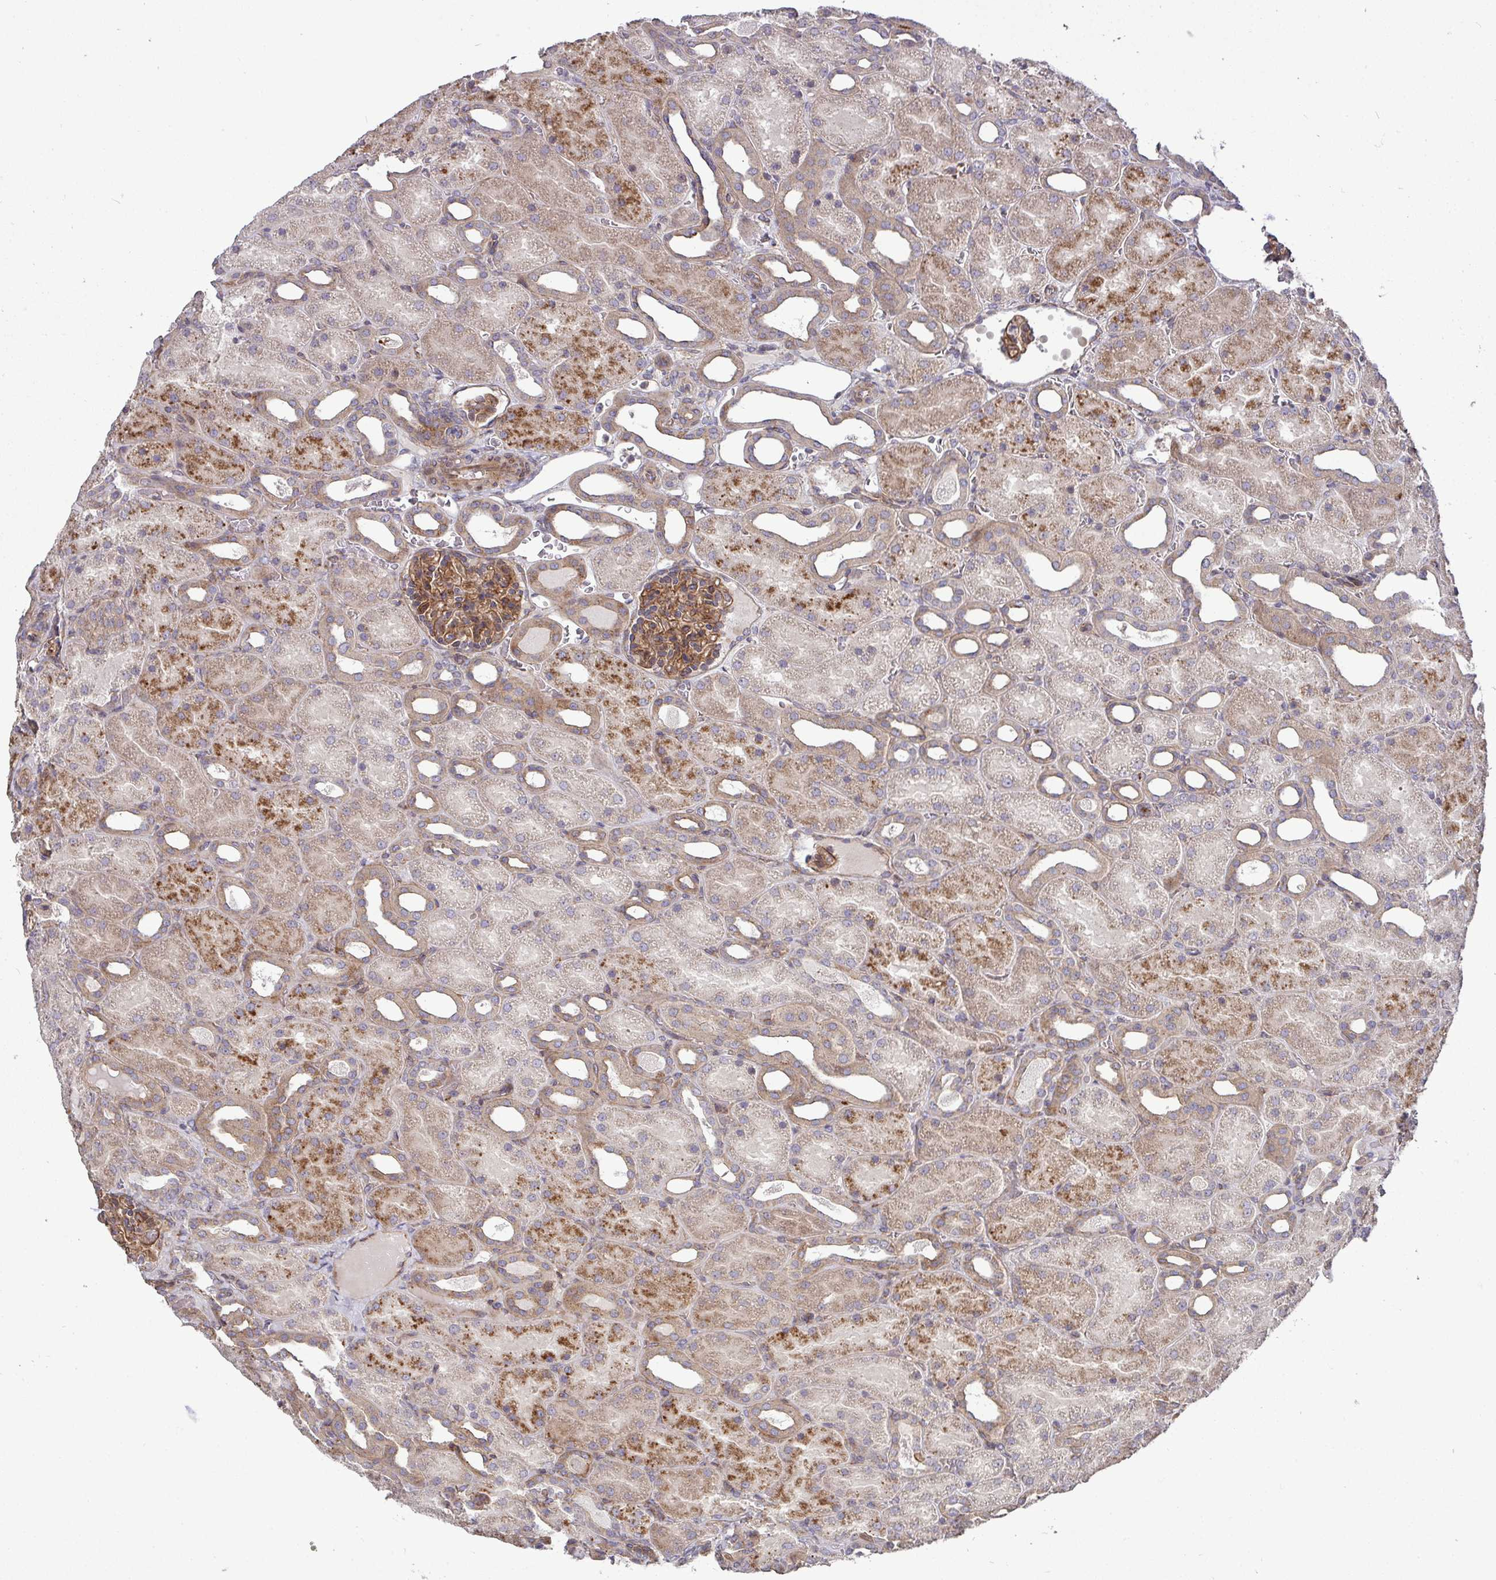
{"staining": {"intensity": "moderate", "quantity": ">75%", "location": "cytoplasmic/membranous"}, "tissue": "kidney", "cell_type": "Cells in glomeruli", "image_type": "normal", "snomed": [{"axis": "morphology", "description": "Normal tissue, NOS"}, {"axis": "topography", "description": "Kidney"}], "caption": "A medium amount of moderate cytoplasmic/membranous staining is present in about >75% of cells in glomeruli in benign kidney.", "gene": "SH2D1B", "patient": {"sex": "male", "age": 2}}